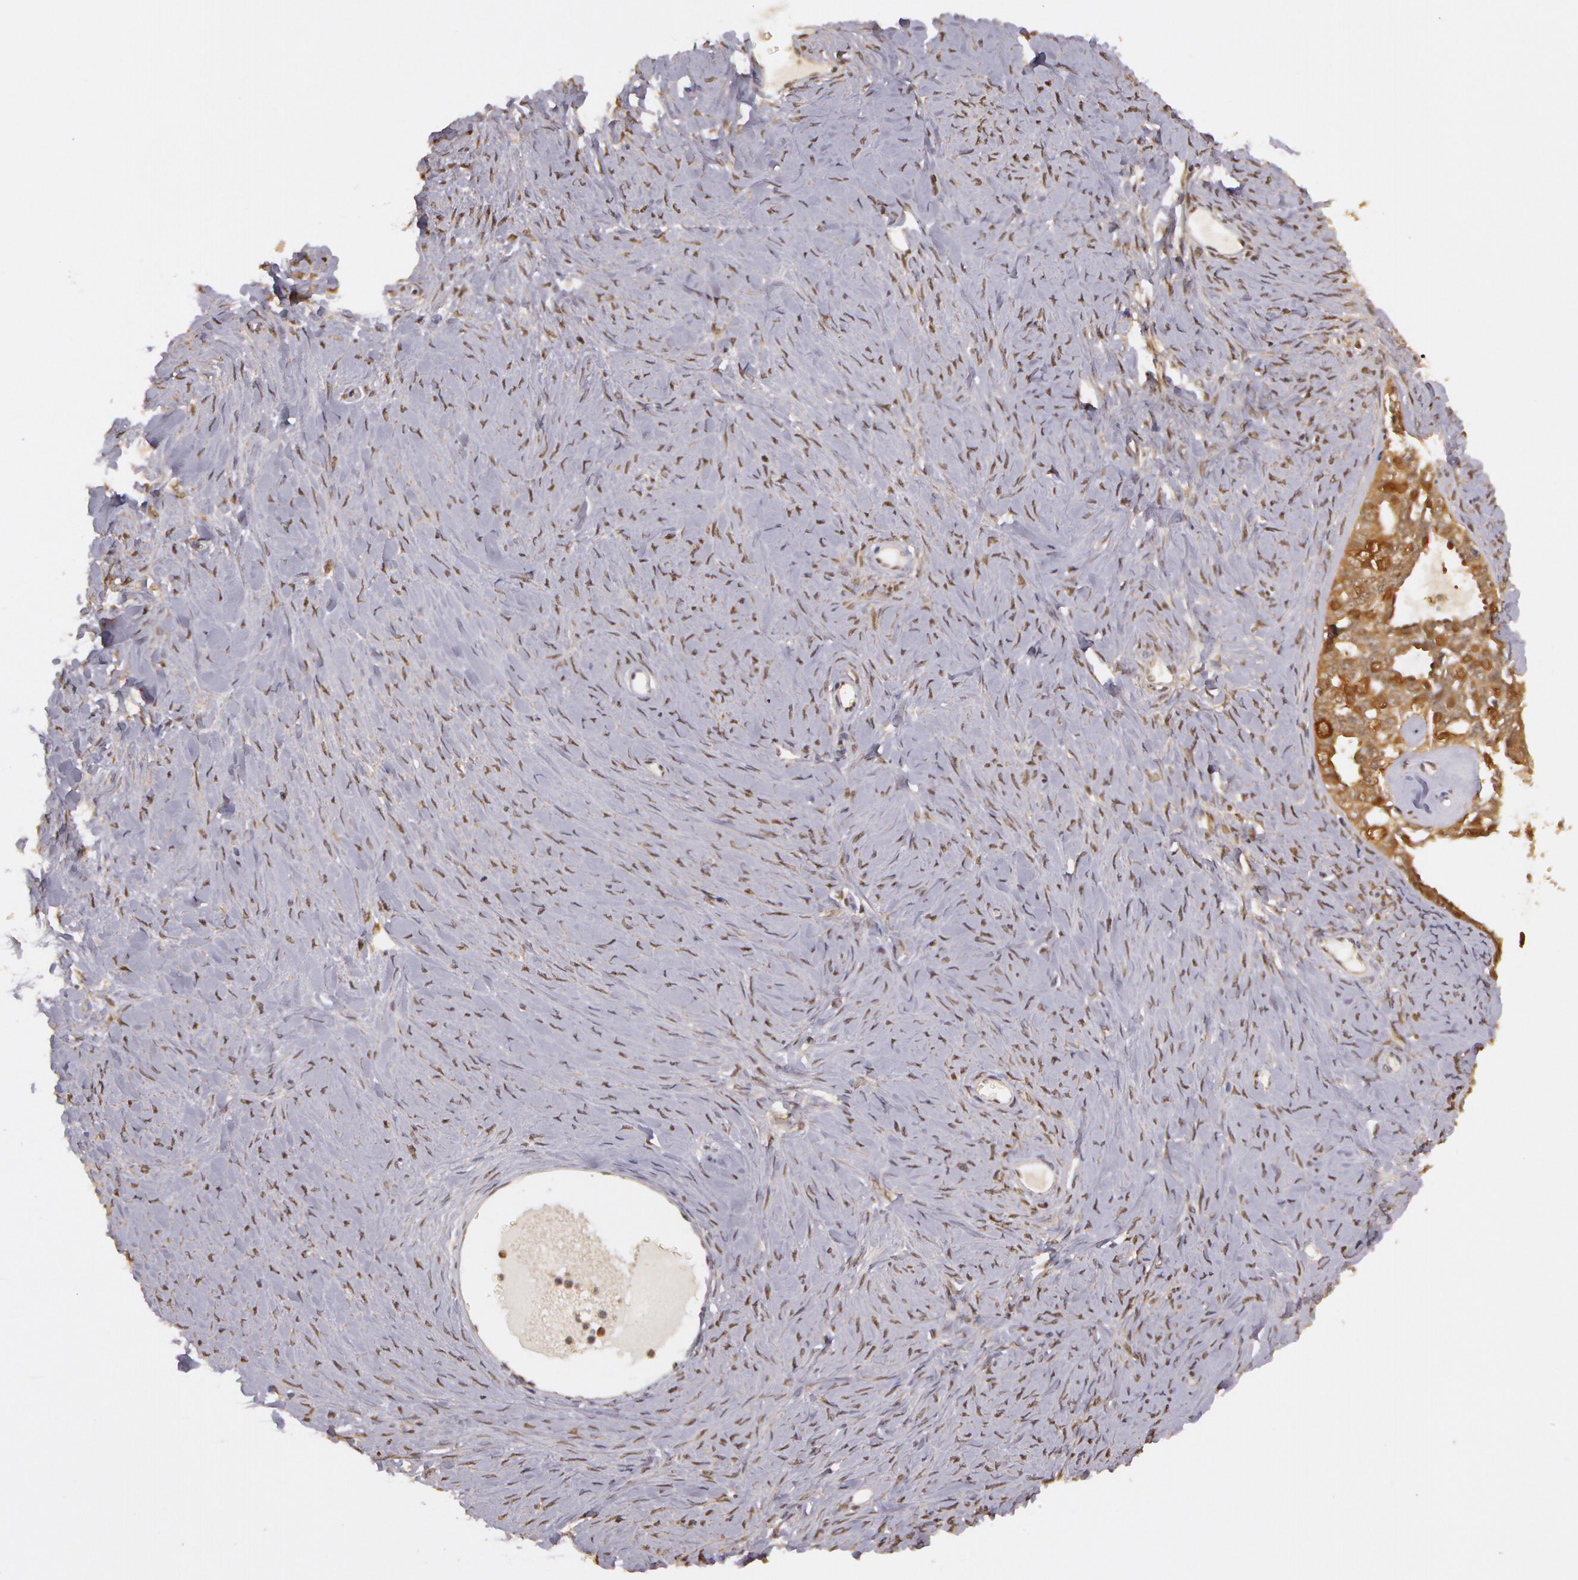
{"staining": {"intensity": "weak", "quantity": ">75%", "location": "cytoplasmic/membranous"}, "tissue": "ovarian cancer", "cell_type": "Tumor cells", "image_type": "cancer", "snomed": [{"axis": "morphology", "description": "Cystadenocarcinoma, serous, NOS"}, {"axis": "topography", "description": "Ovary"}], "caption": "This is an image of immunohistochemistry staining of serous cystadenocarcinoma (ovarian), which shows weak staining in the cytoplasmic/membranous of tumor cells.", "gene": "AHSA1", "patient": {"sex": "female", "age": 71}}